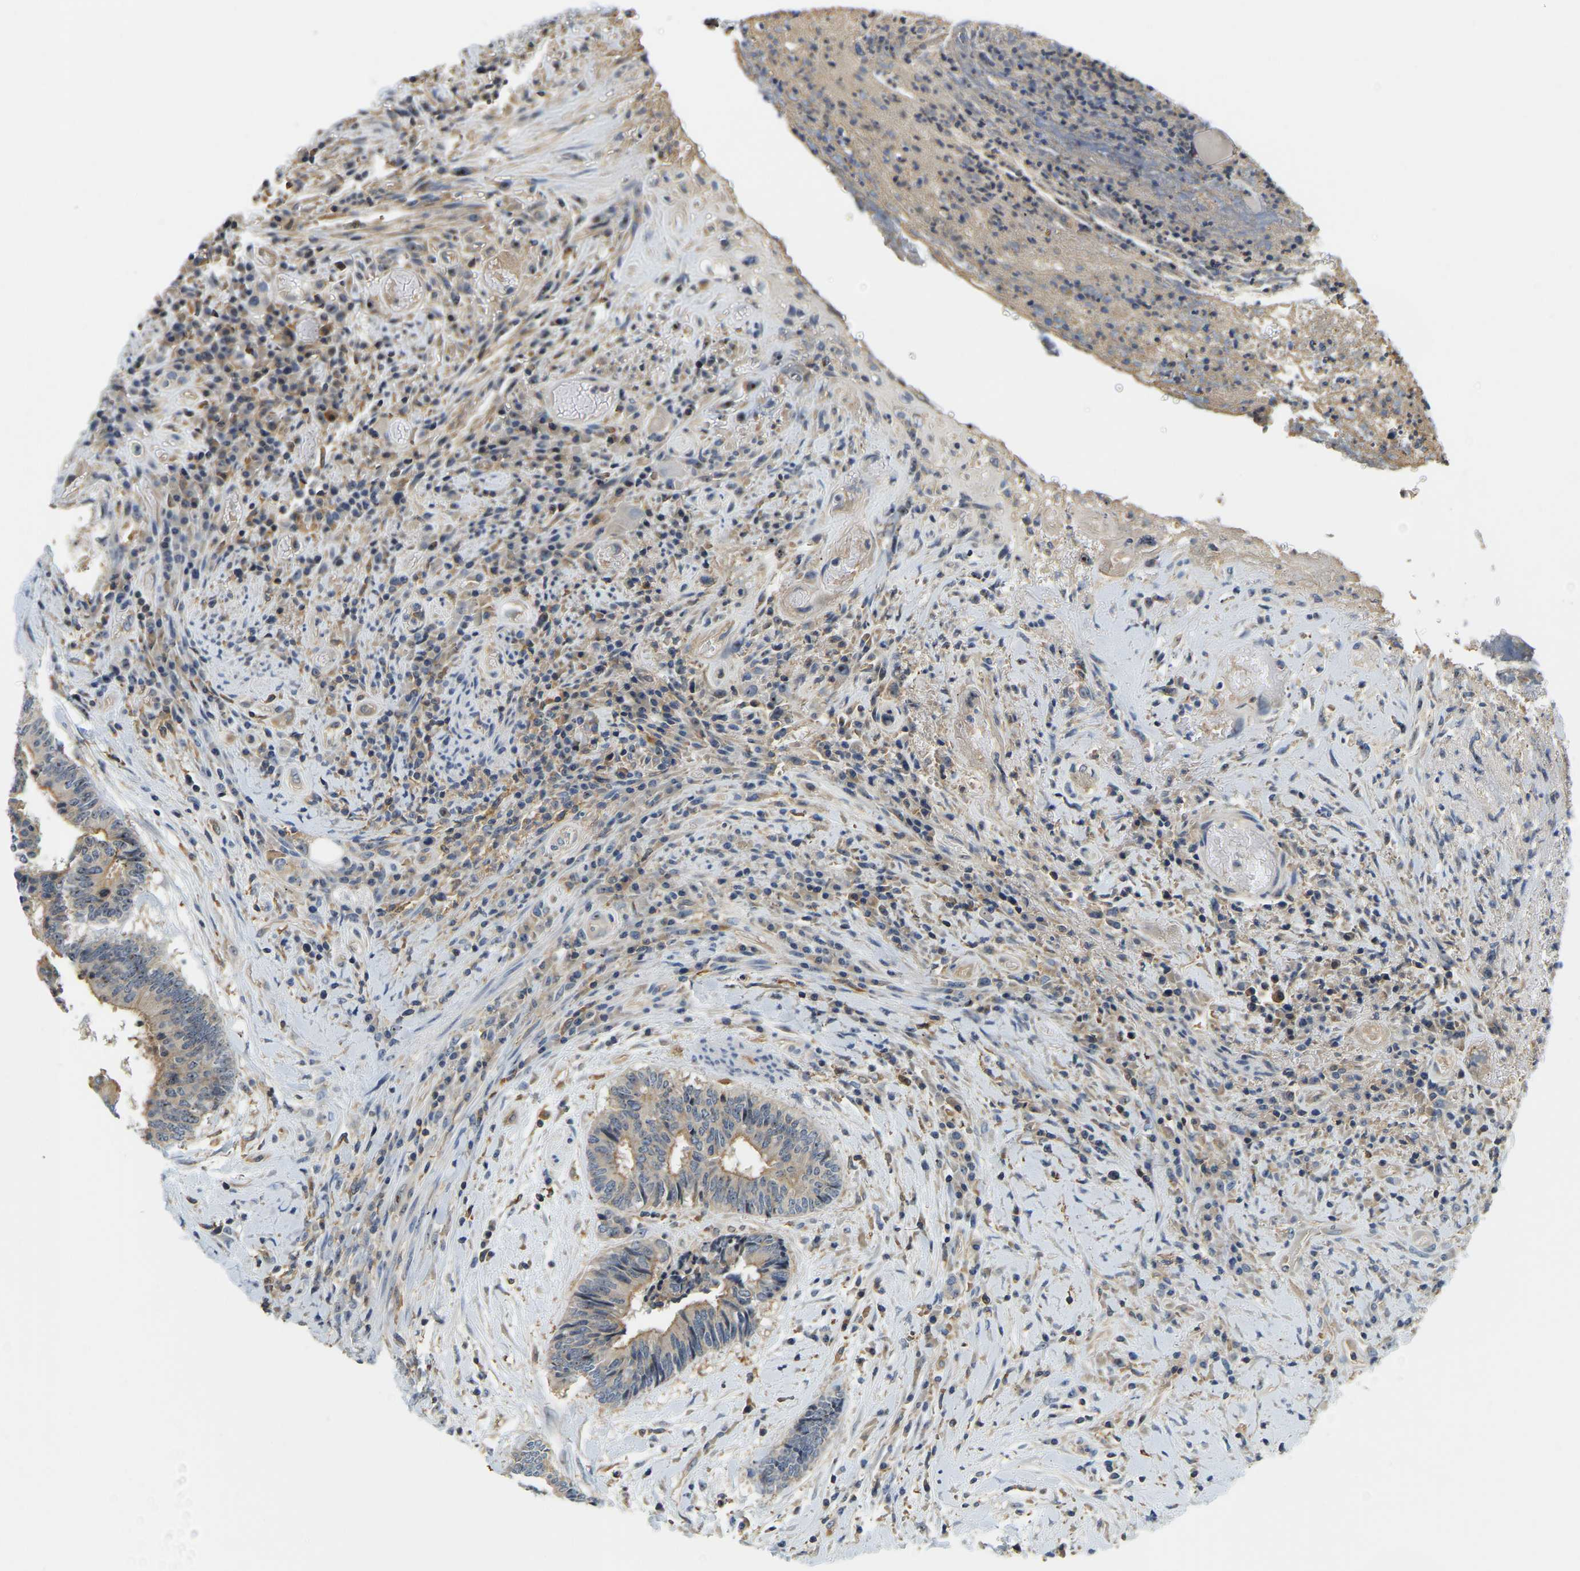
{"staining": {"intensity": "moderate", "quantity": "<25%", "location": "cytoplasmic/membranous"}, "tissue": "colorectal cancer", "cell_type": "Tumor cells", "image_type": "cancer", "snomed": [{"axis": "morphology", "description": "Adenocarcinoma, NOS"}, {"axis": "topography", "description": "Rectum"}], "caption": "This micrograph reveals immunohistochemistry staining of colorectal cancer, with low moderate cytoplasmic/membranous staining in approximately <25% of tumor cells.", "gene": "RRP1", "patient": {"sex": "male", "age": 63}}